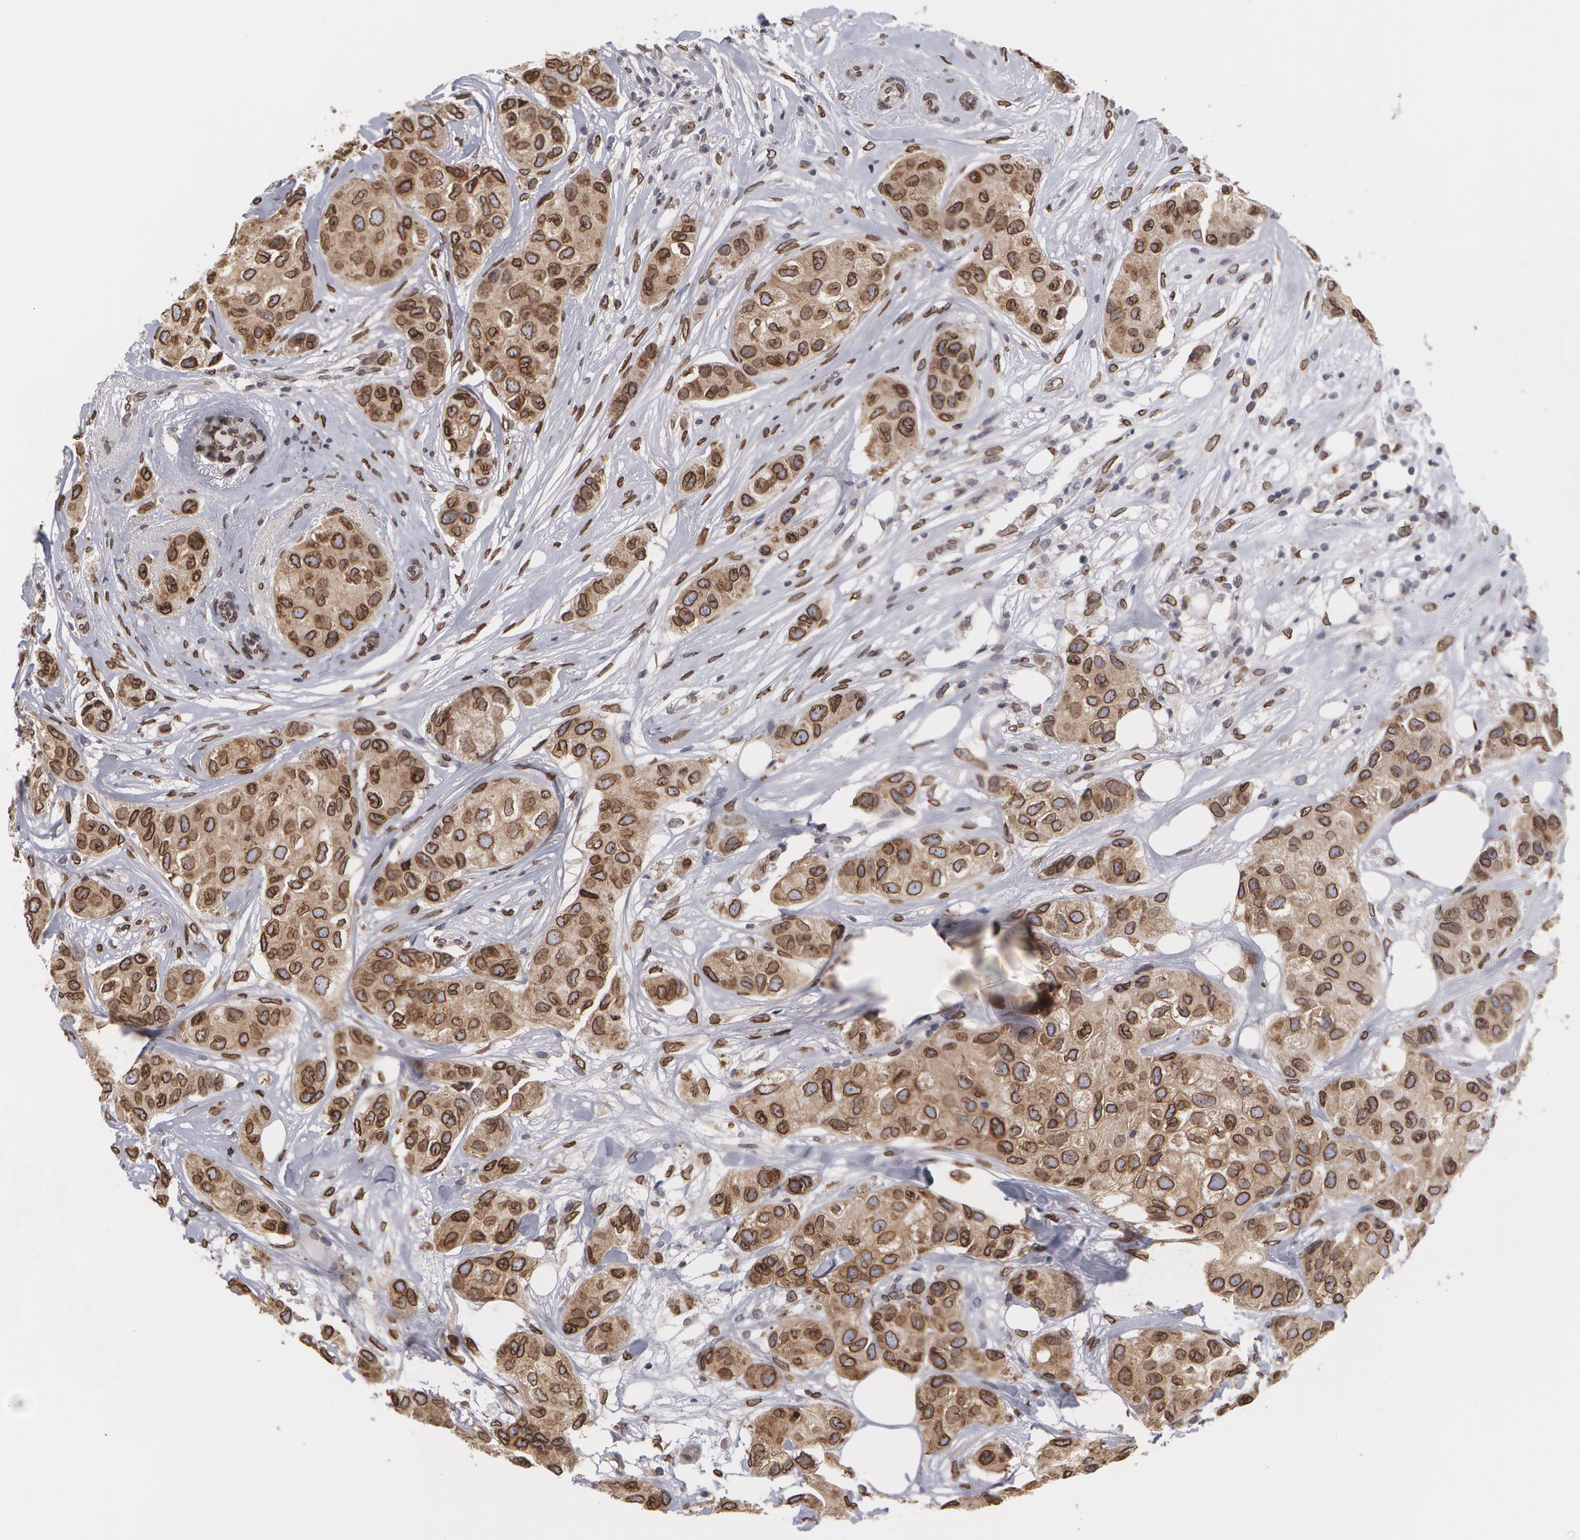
{"staining": {"intensity": "weak", "quantity": ">75%", "location": "cytoplasmic/membranous,nuclear"}, "tissue": "breast cancer", "cell_type": "Tumor cells", "image_type": "cancer", "snomed": [{"axis": "morphology", "description": "Duct carcinoma"}, {"axis": "topography", "description": "Breast"}], "caption": "There is low levels of weak cytoplasmic/membranous and nuclear staining in tumor cells of breast cancer (infiltrating ductal carcinoma), as demonstrated by immunohistochemical staining (brown color).", "gene": "EMD", "patient": {"sex": "female", "age": 68}}